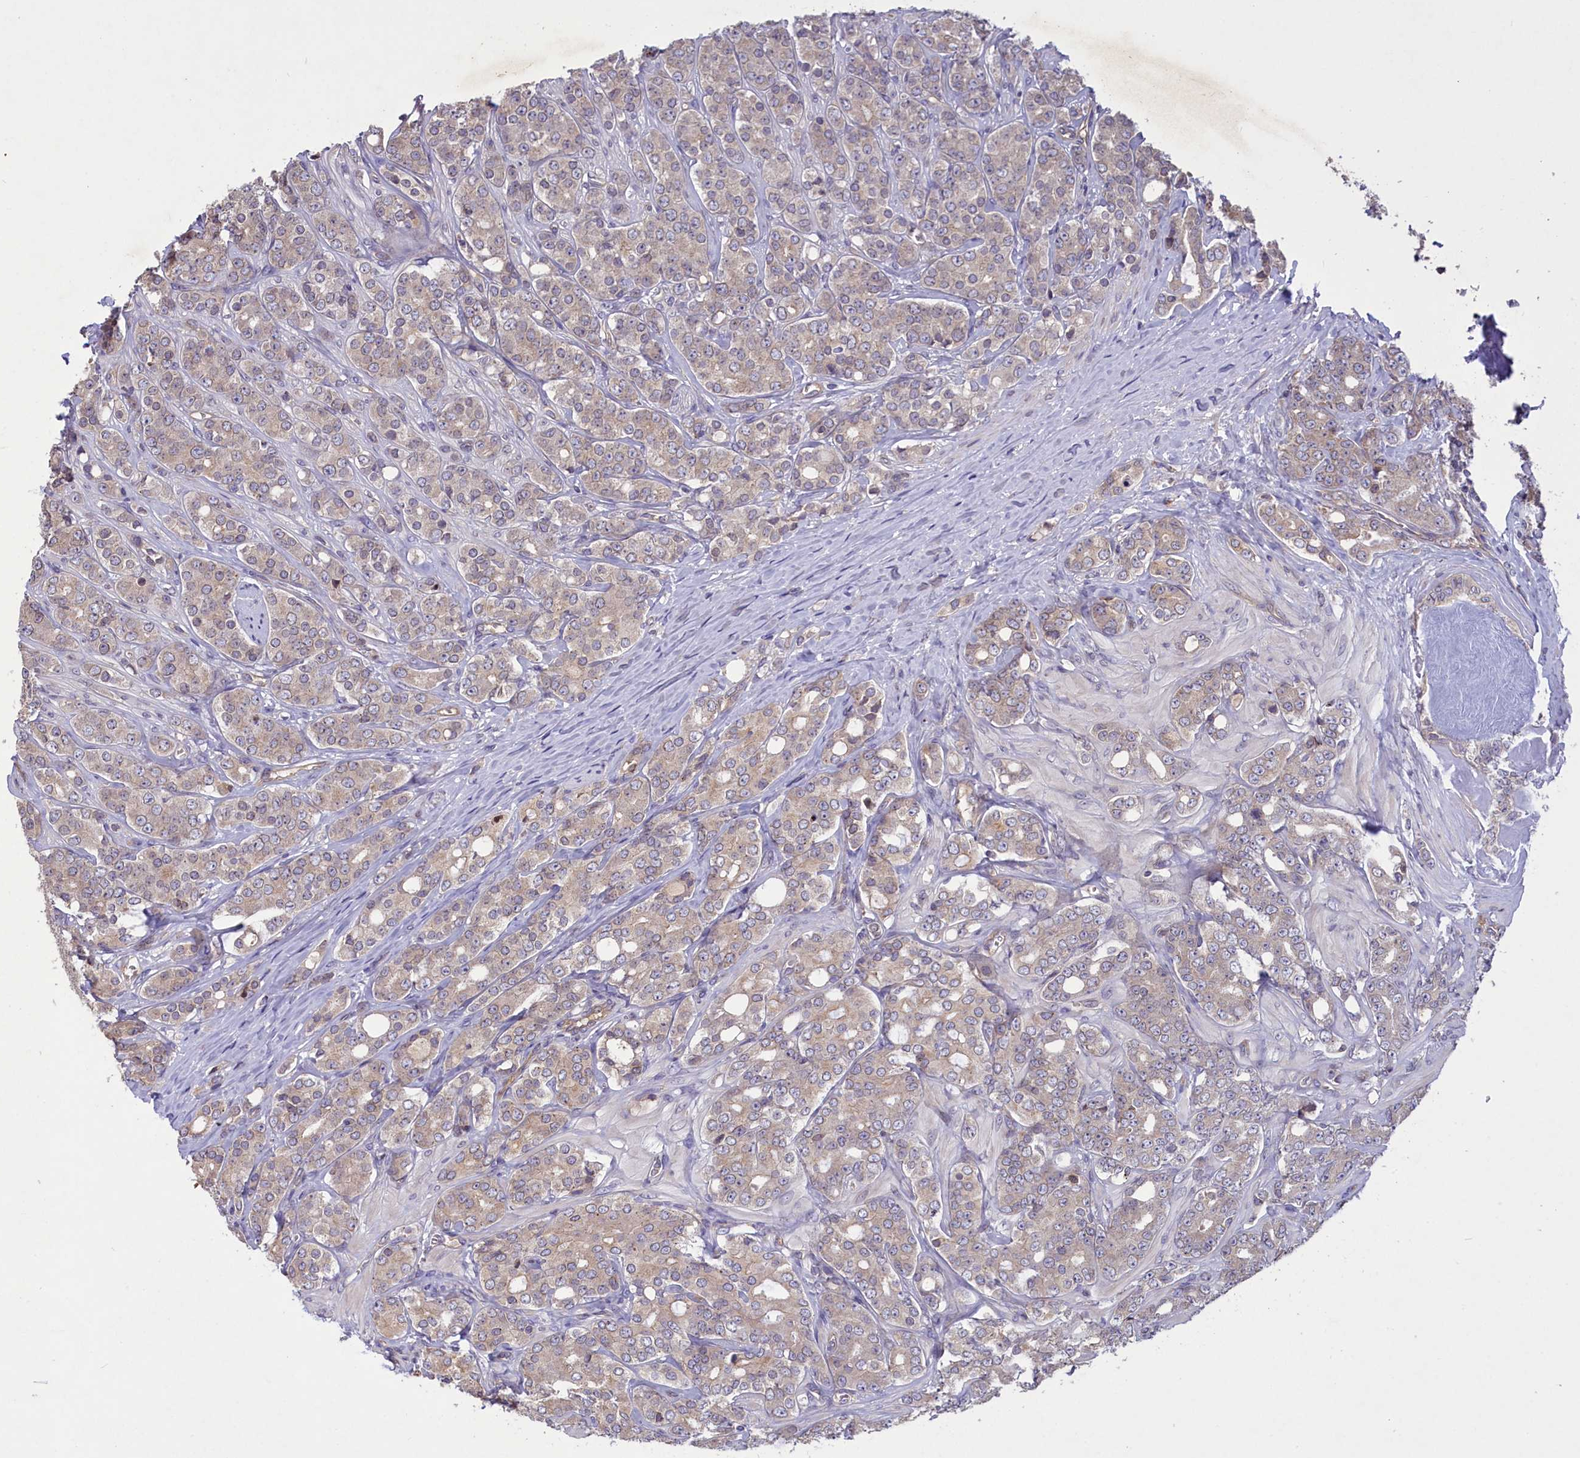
{"staining": {"intensity": "weak", "quantity": "25%-75%", "location": "cytoplasmic/membranous"}, "tissue": "prostate cancer", "cell_type": "Tumor cells", "image_type": "cancer", "snomed": [{"axis": "morphology", "description": "Adenocarcinoma, High grade"}, {"axis": "topography", "description": "Prostate"}], "caption": "A brown stain labels weak cytoplasmic/membranous expression of a protein in human prostate adenocarcinoma (high-grade) tumor cells. Nuclei are stained in blue.", "gene": "CCDC125", "patient": {"sex": "male", "age": 62}}